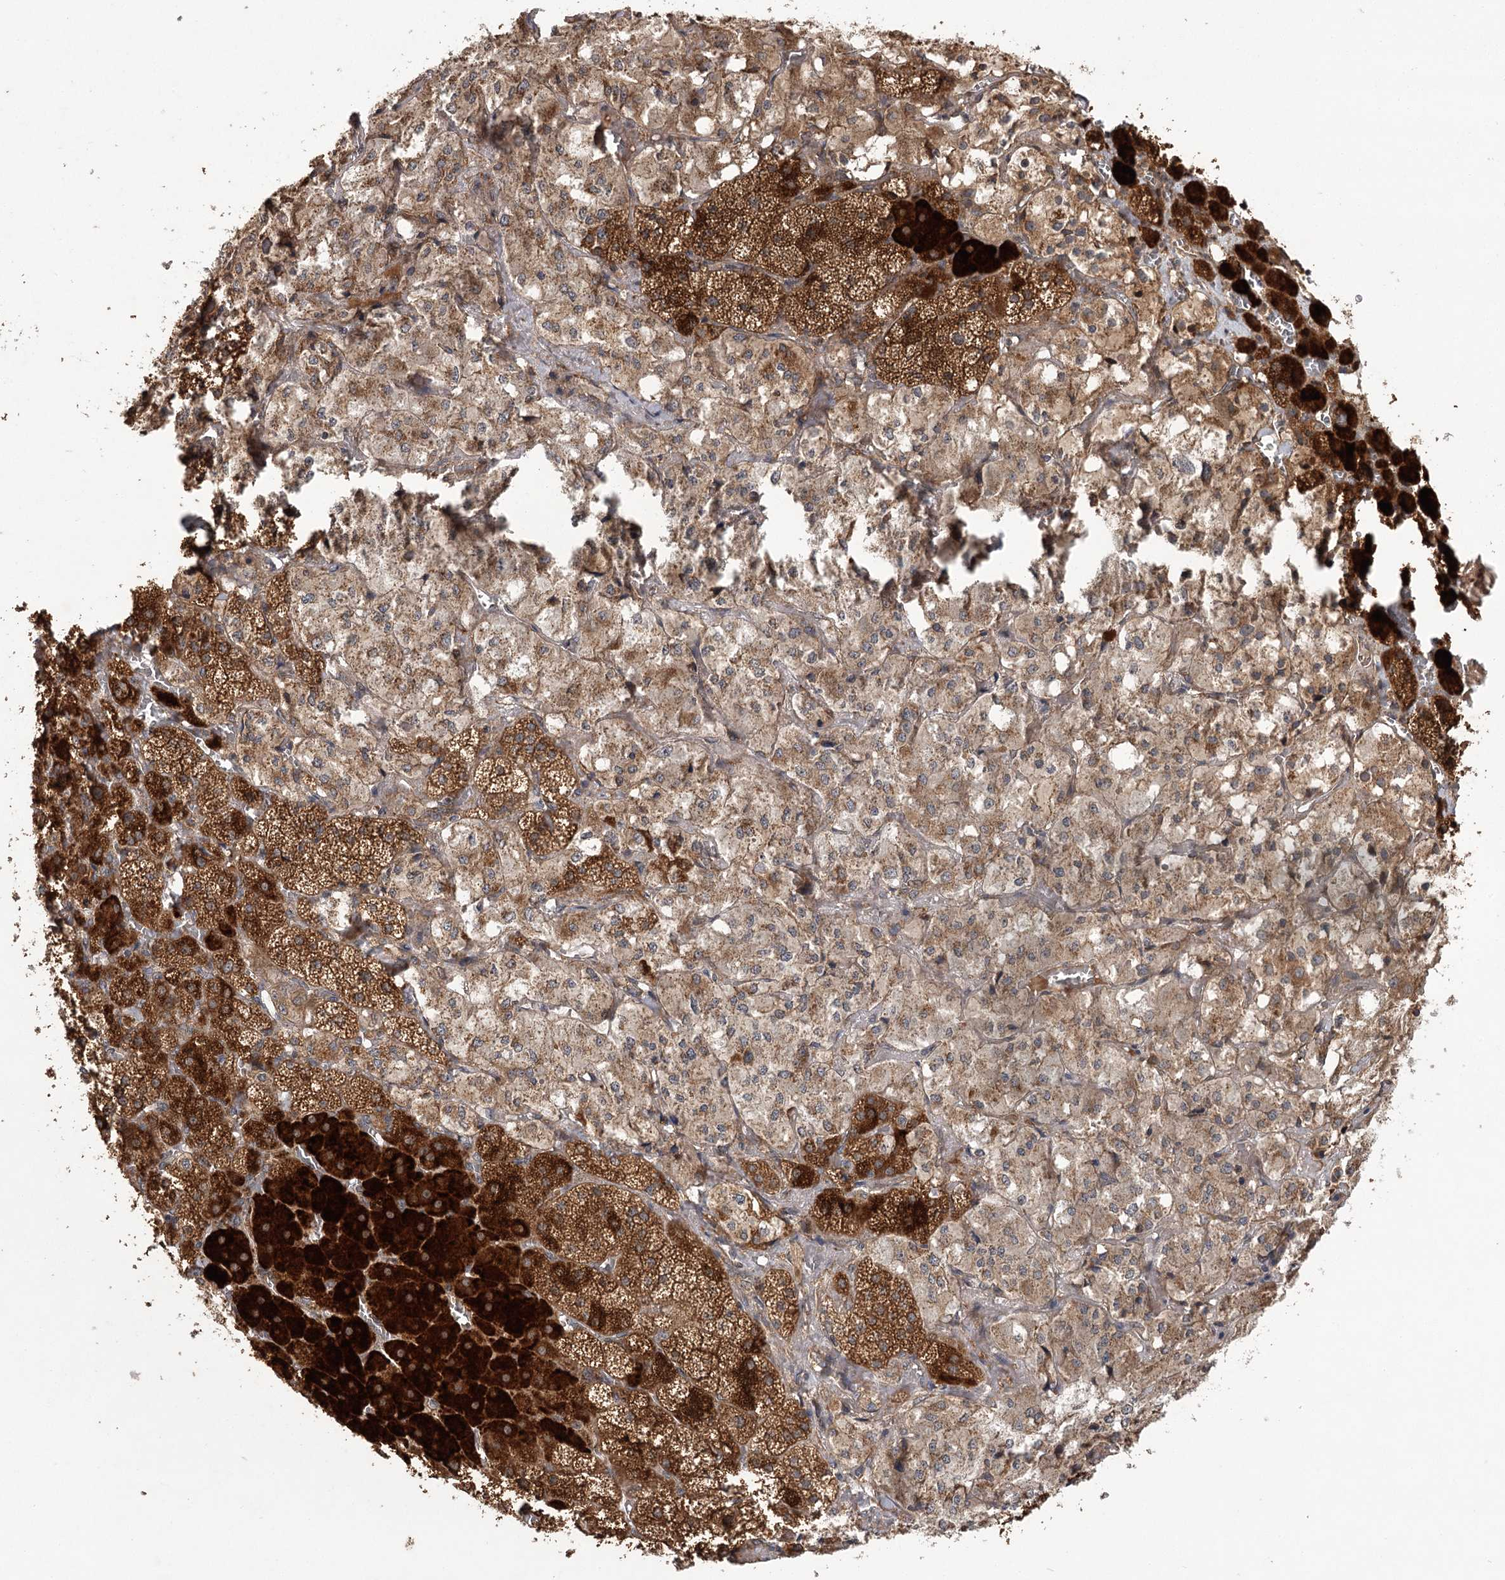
{"staining": {"intensity": "strong", "quantity": "25%-75%", "location": "cytoplasmic/membranous"}, "tissue": "adrenal gland", "cell_type": "Glandular cells", "image_type": "normal", "snomed": [{"axis": "morphology", "description": "Normal tissue, NOS"}, {"axis": "topography", "description": "Adrenal gland"}], "caption": "Brown immunohistochemical staining in benign adrenal gland shows strong cytoplasmic/membranous expression in approximately 25%-75% of glandular cells.", "gene": "LSS", "patient": {"sex": "male", "age": 57}}